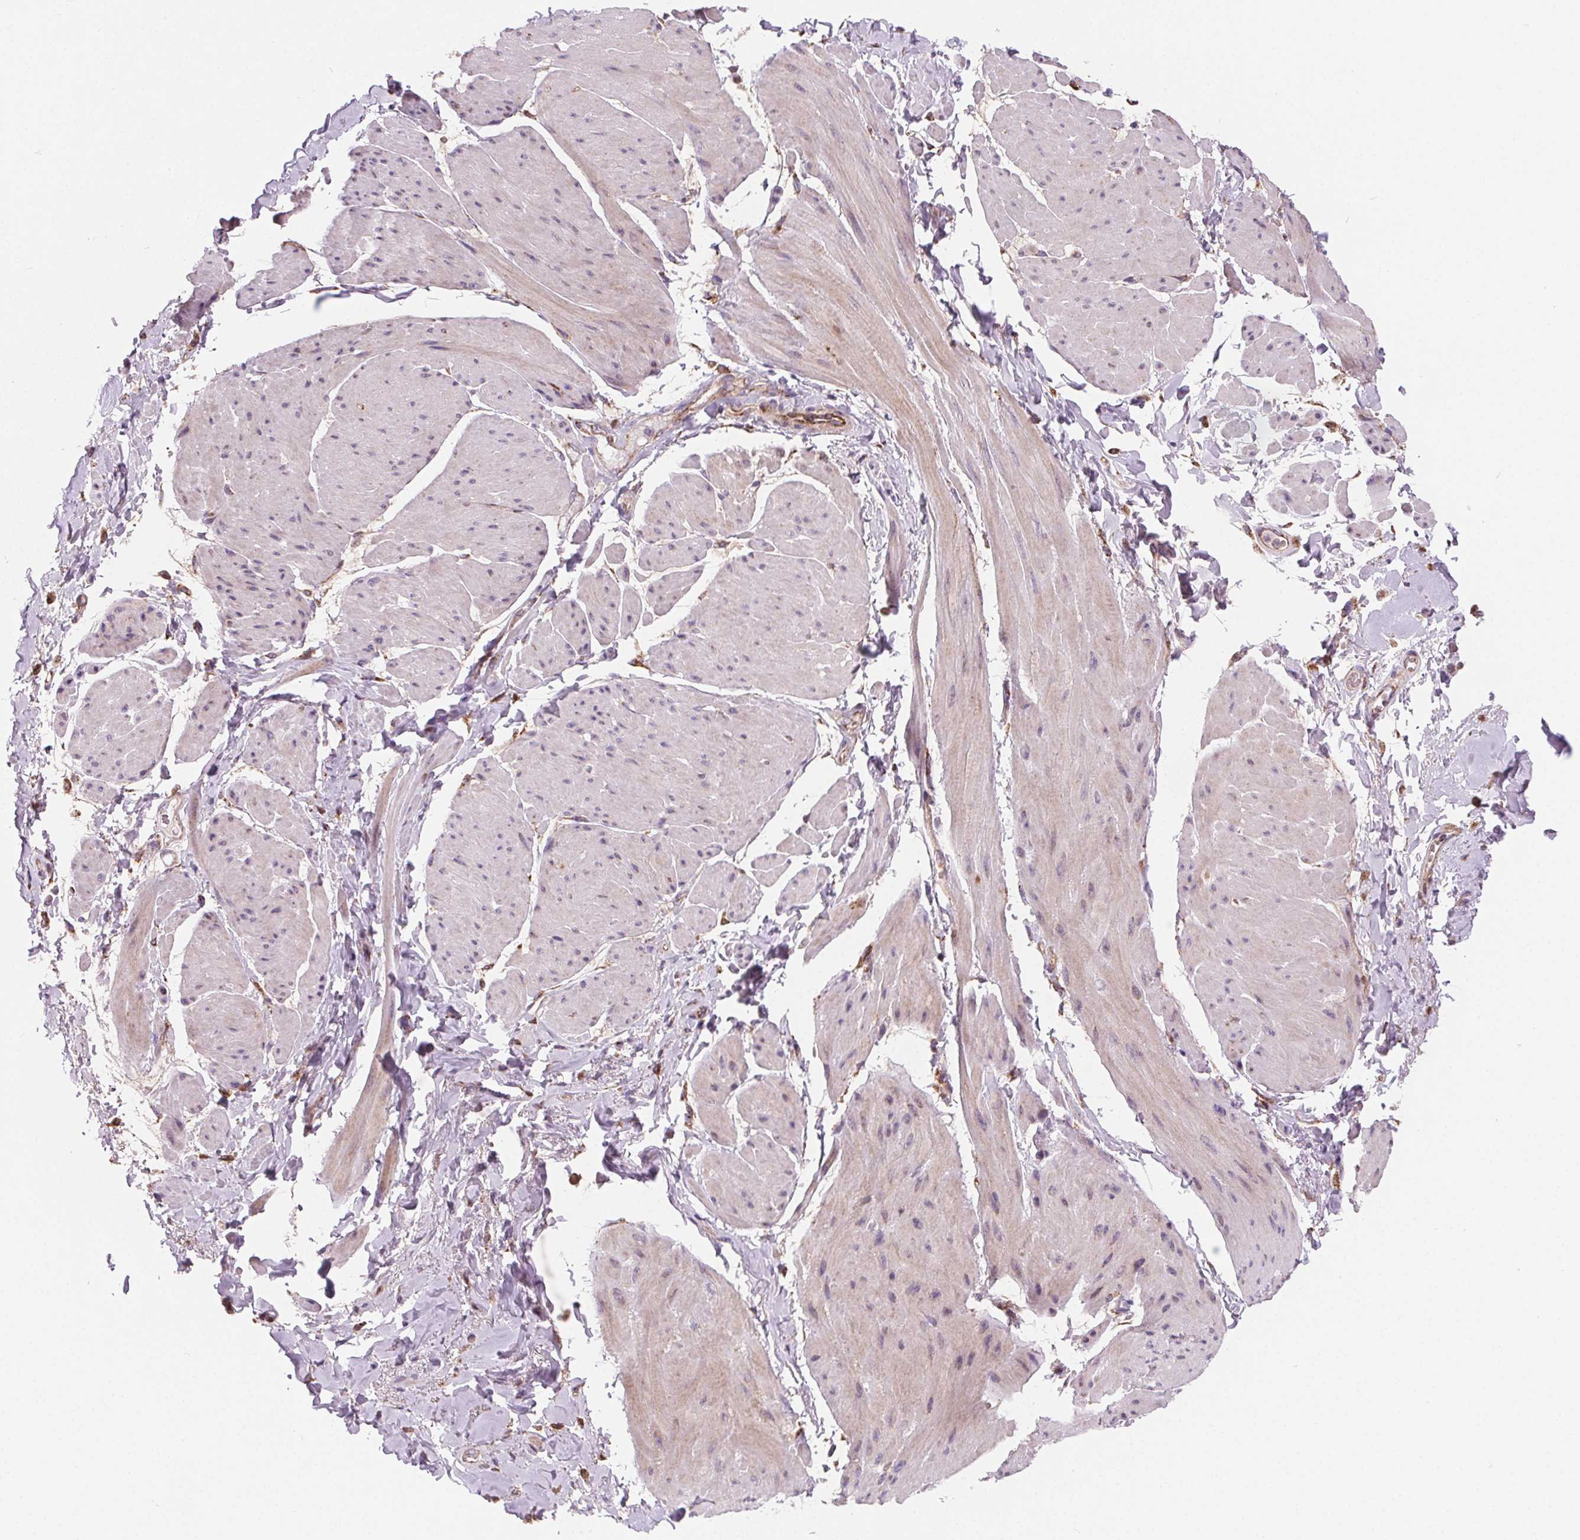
{"staining": {"intensity": "negative", "quantity": "none", "location": "none"}, "tissue": "adipose tissue", "cell_type": "Adipocytes", "image_type": "normal", "snomed": [{"axis": "morphology", "description": "Normal tissue, NOS"}, {"axis": "topography", "description": "Urinary bladder"}, {"axis": "topography", "description": "Peripheral nerve tissue"}], "caption": "Adipocytes show no significant protein positivity in benign adipose tissue. (Brightfield microscopy of DAB (3,3'-diaminobenzidine) immunohistochemistry at high magnification).", "gene": "GOLT1B", "patient": {"sex": "female", "age": 60}}